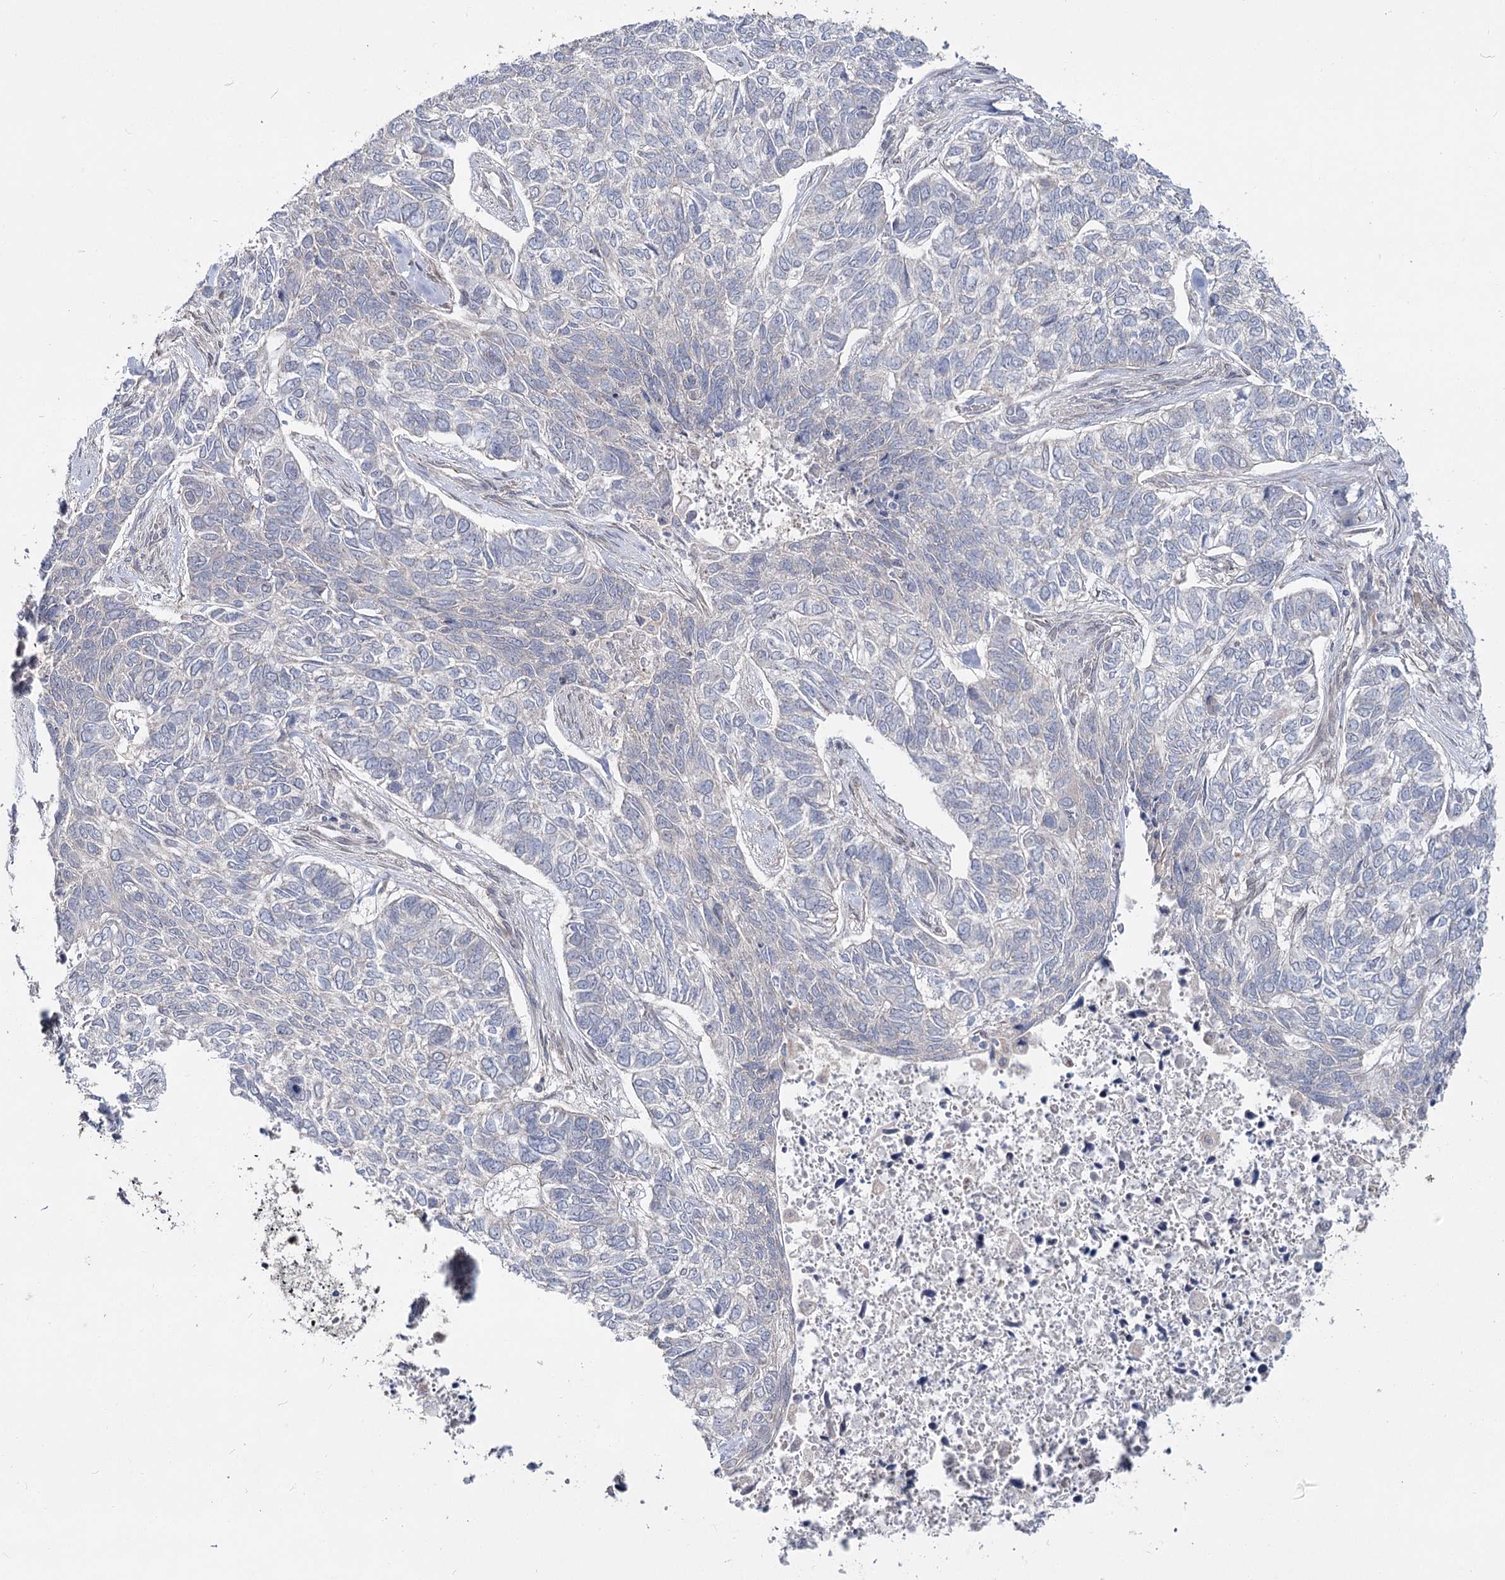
{"staining": {"intensity": "negative", "quantity": "none", "location": "none"}, "tissue": "skin cancer", "cell_type": "Tumor cells", "image_type": "cancer", "snomed": [{"axis": "morphology", "description": "Basal cell carcinoma"}, {"axis": "topography", "description": "Skin"}], "caption": "There is no significant expression in tumor cells of skin cancer (basal cell carcinoma).", "gene": "TBC1D9B", "patient": {"sex": "female", "age": 65}}